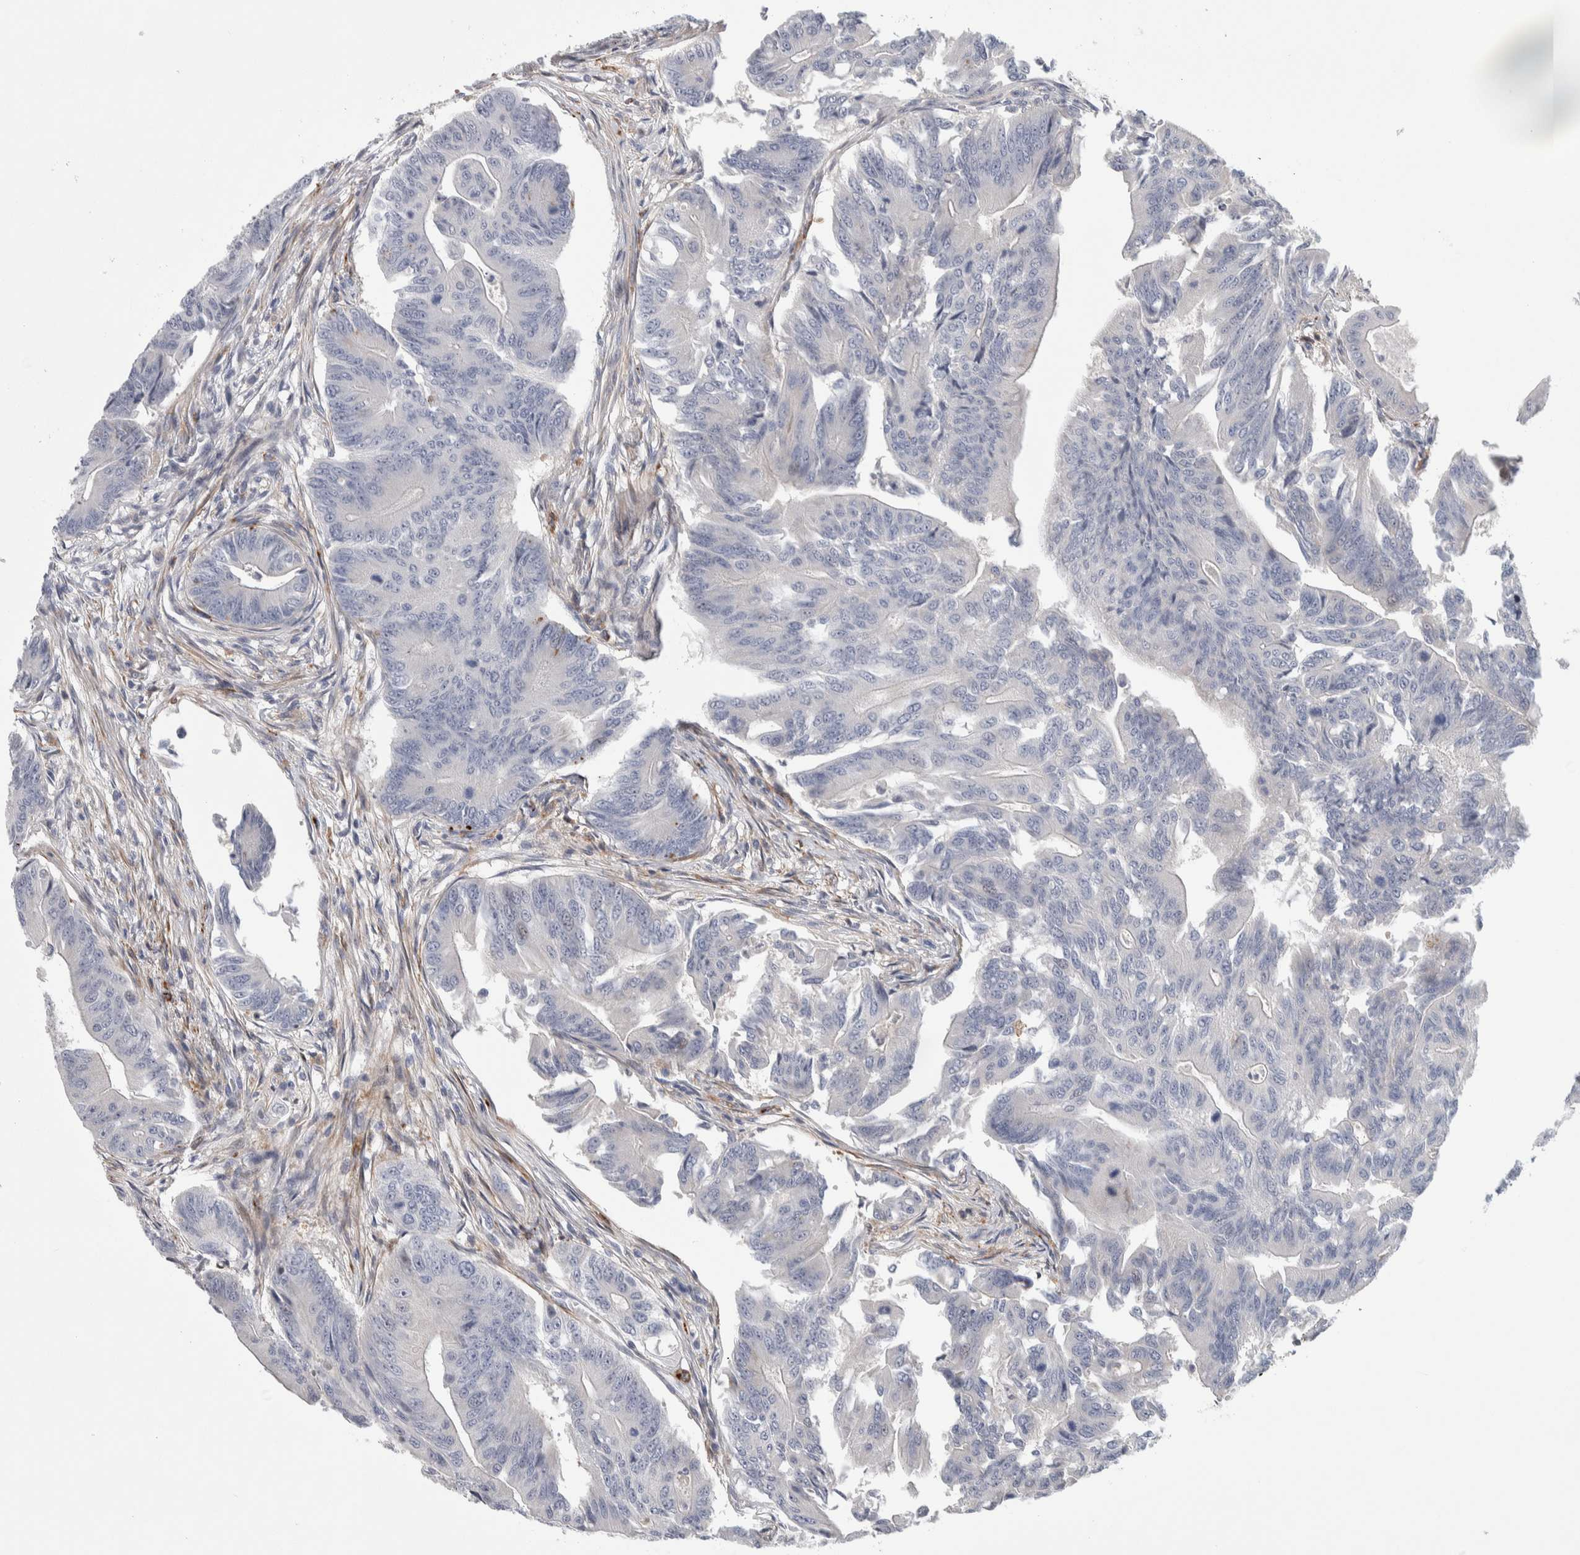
{"staining": {"intensity": "negative", "quantity": "none", "location": "none"}, "tissue": "colorectal cancer", "cell_type": "Tumor cells", "image_type": "cancer", "snomed": [{"axis": "morphology", "description": "Adenoma, NOS"}, {"axis": "morphology", "description": "Adenocarcinoma, NOS"}, {"axis": "topography", "description": "Colon"}], "caption": "DAB (3,3'-diaminobenzidine) immunohistochemical staining of adenoma (colorectal) displays no significant expression in tumor cells.", "gene": "PSMG3", "patient": {"sex": "male", "age": 79}}